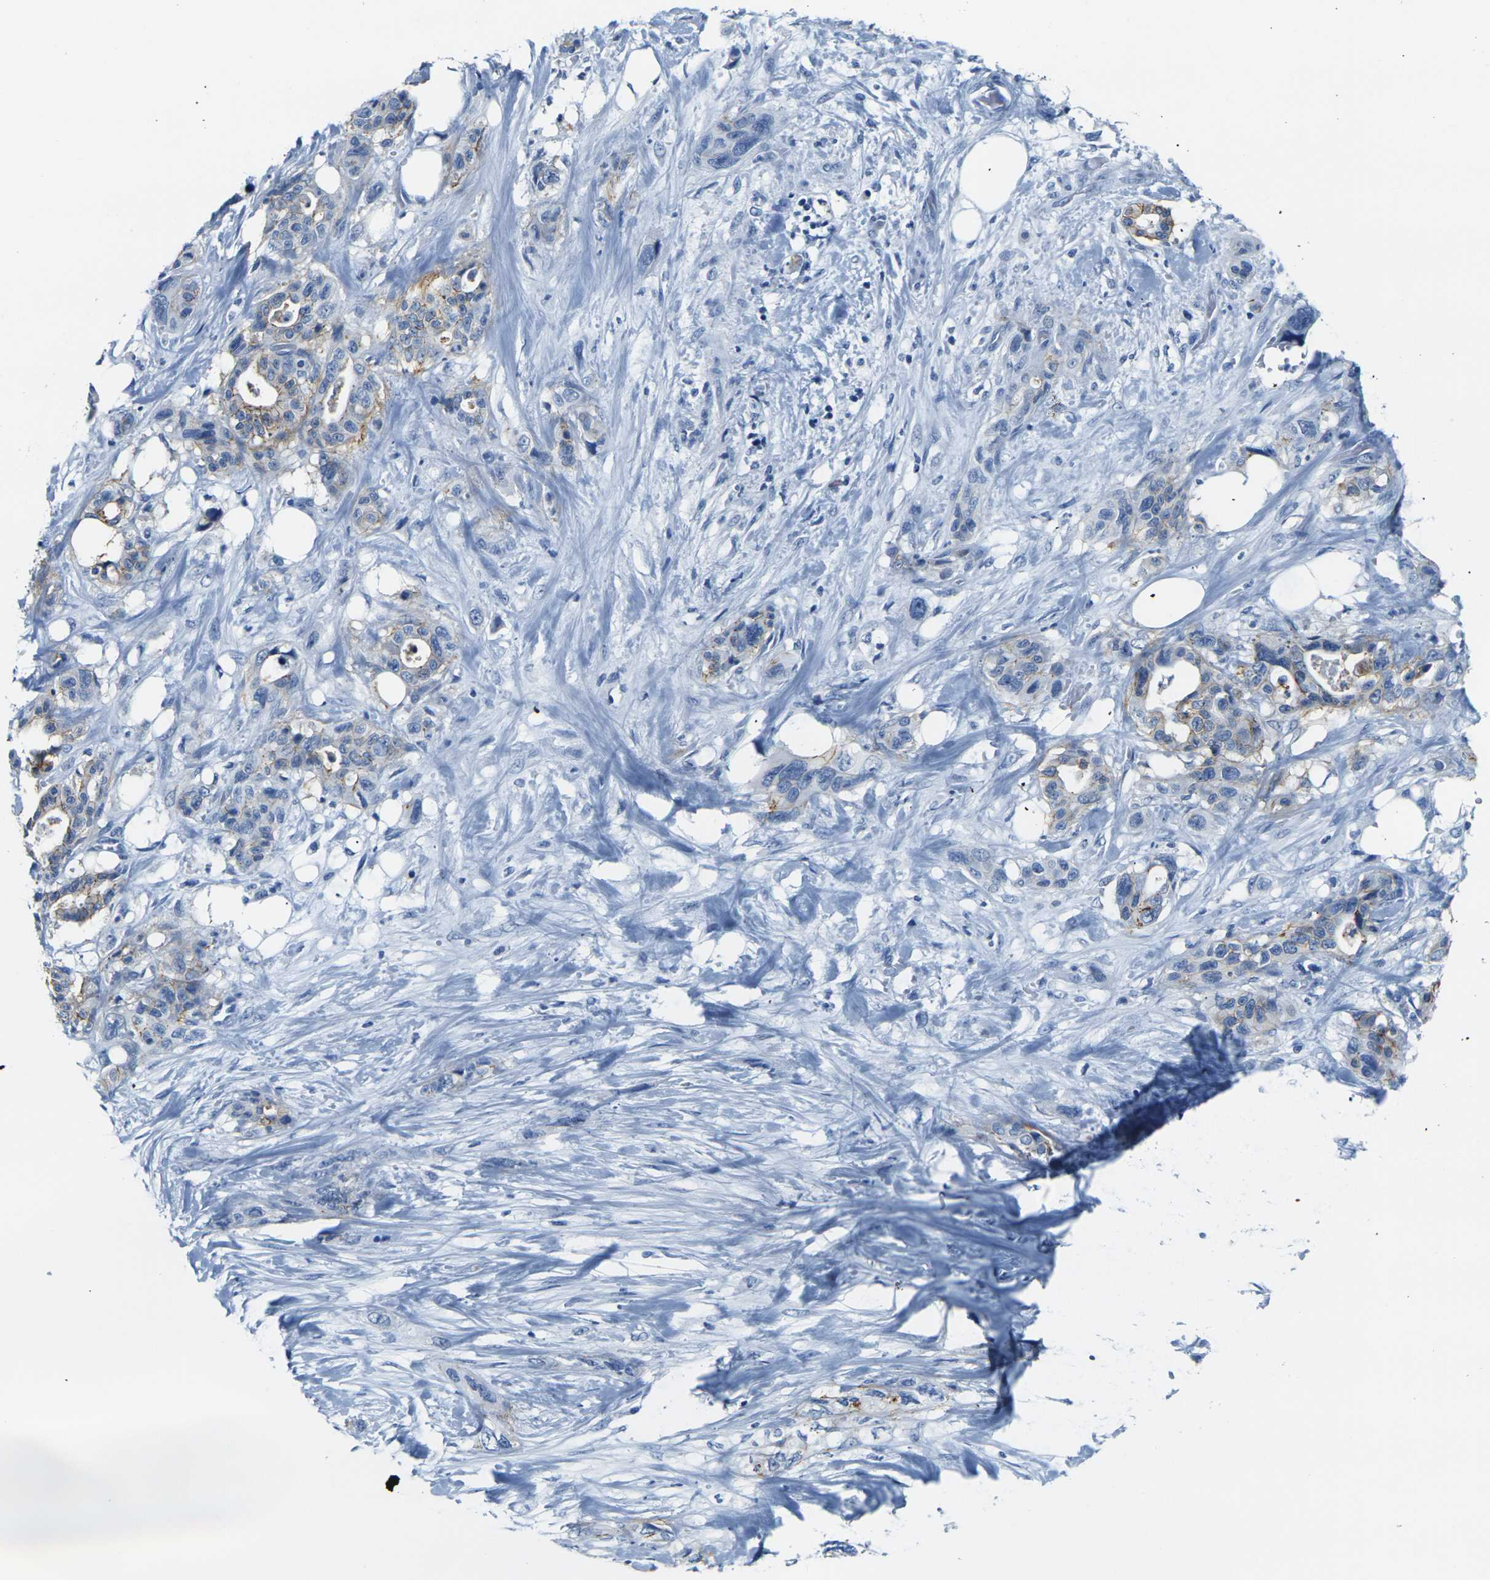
{"staining": {"intensity": "moderate", "quantity": "<25%", "location": "cytoplasmic/membranous"}, "tissue": "pancreatic cancer", "cell_type": "Tumor cells", "image_type": "cancer", "snomed": [{"axis": "morphology", "description": "Adenocarcinoma, NOS"}, {"axis": "topography", "description": "Pancreas"}], "caption": "Moderate cytoplasmic/membranous positivity for a protein is seen in about <25% of tumor cells of pancreatic cancer using immunohistochemistry.", "gene": "CLDN7", "patient": {"sex": "male", "age": 46}}